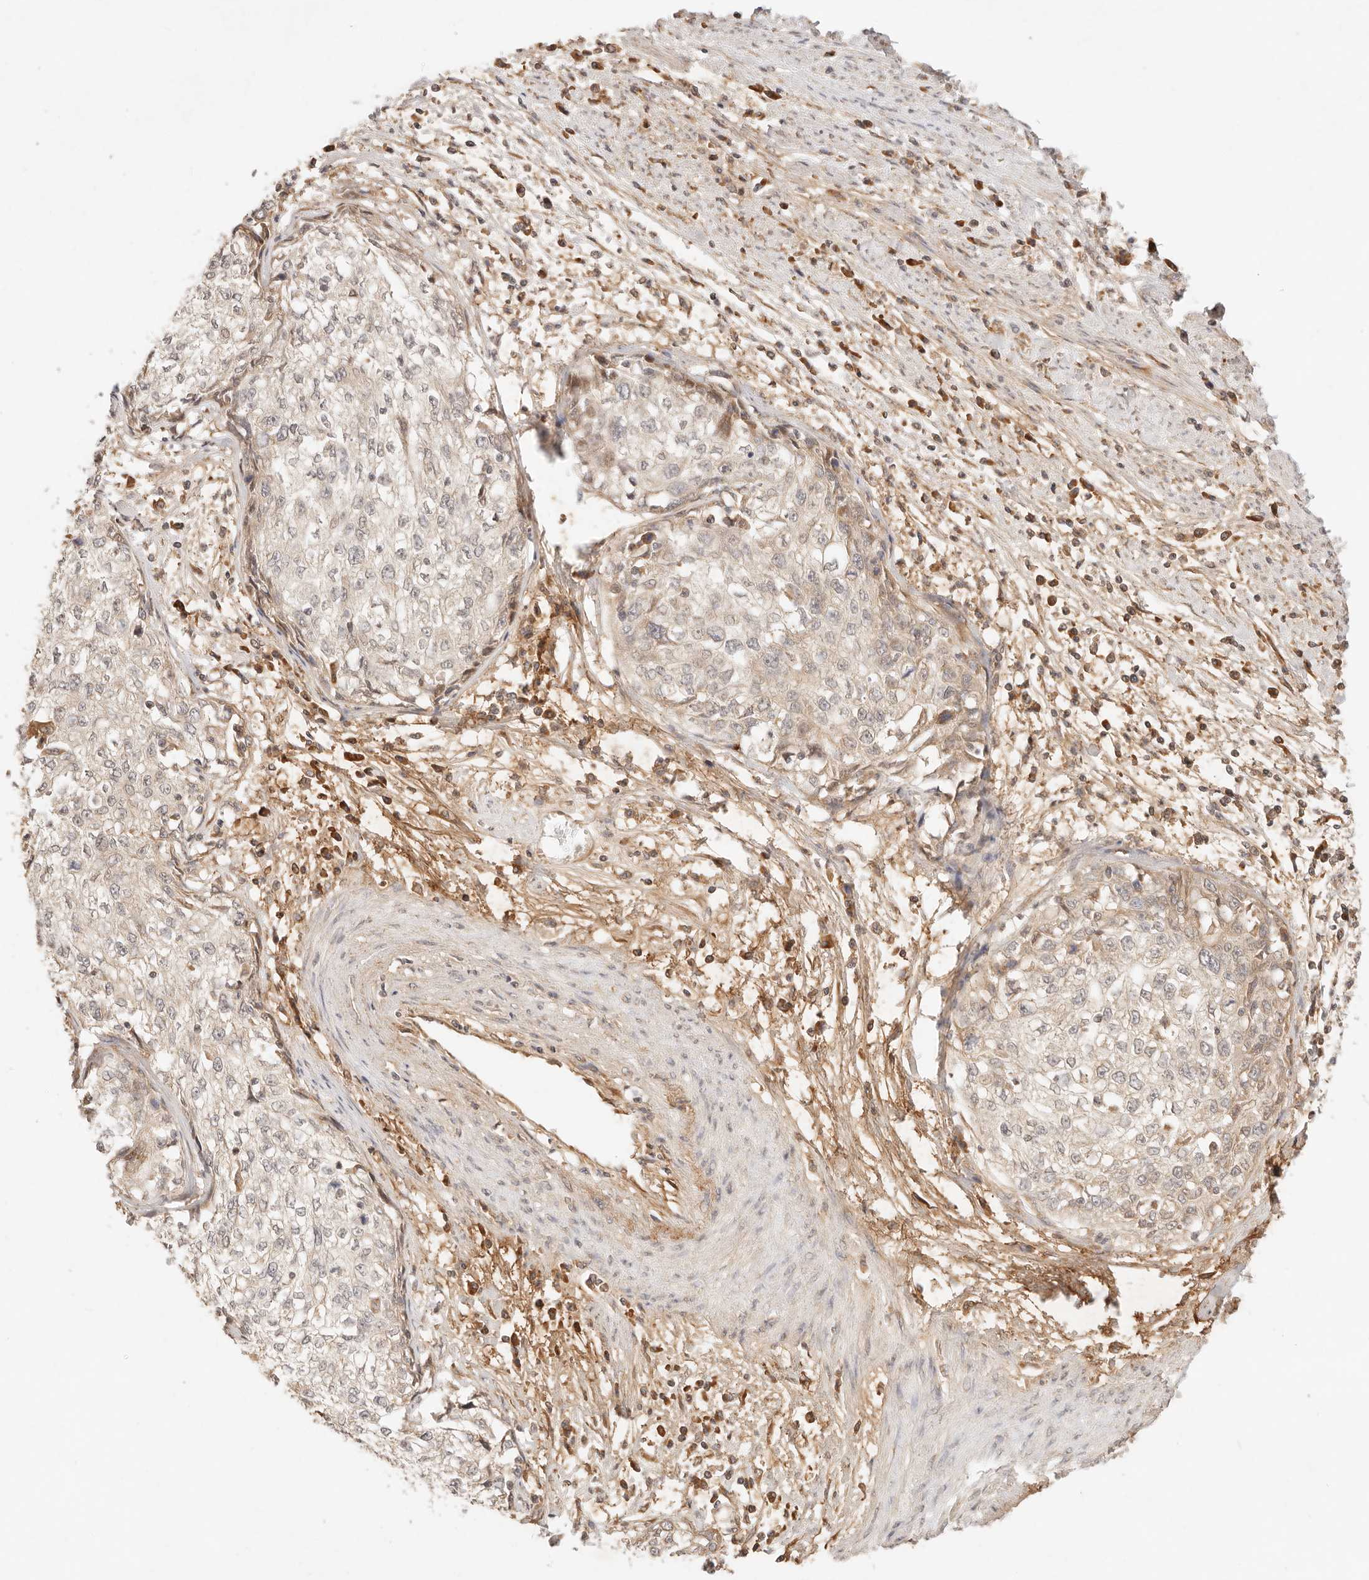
{"staining": {"intensity": "weak", "quantity": "<25%", "location": "cytoplasmic/membranous"}, "tissue": "cervical cancer", "cell_type": "Tumor cells", "image_type": "cancer", "snomed": [{"axis": "morphology", "description": "Squamous cell carcinoma, NOS"}, {"axis": "topography", "description": "Cervix"}], "caption": "DAB immunohistochemical staining of cervical cancer (squamous cell carcinoma) shows no significant positivity in tumor cells. Brightfield microscopy of immunohistochemistry stained with DAB (brown) and hematoxylin (blue), captured at high magnification.", "gene": "UBXN10", "patient": {"sex": "female", "age": 57}}